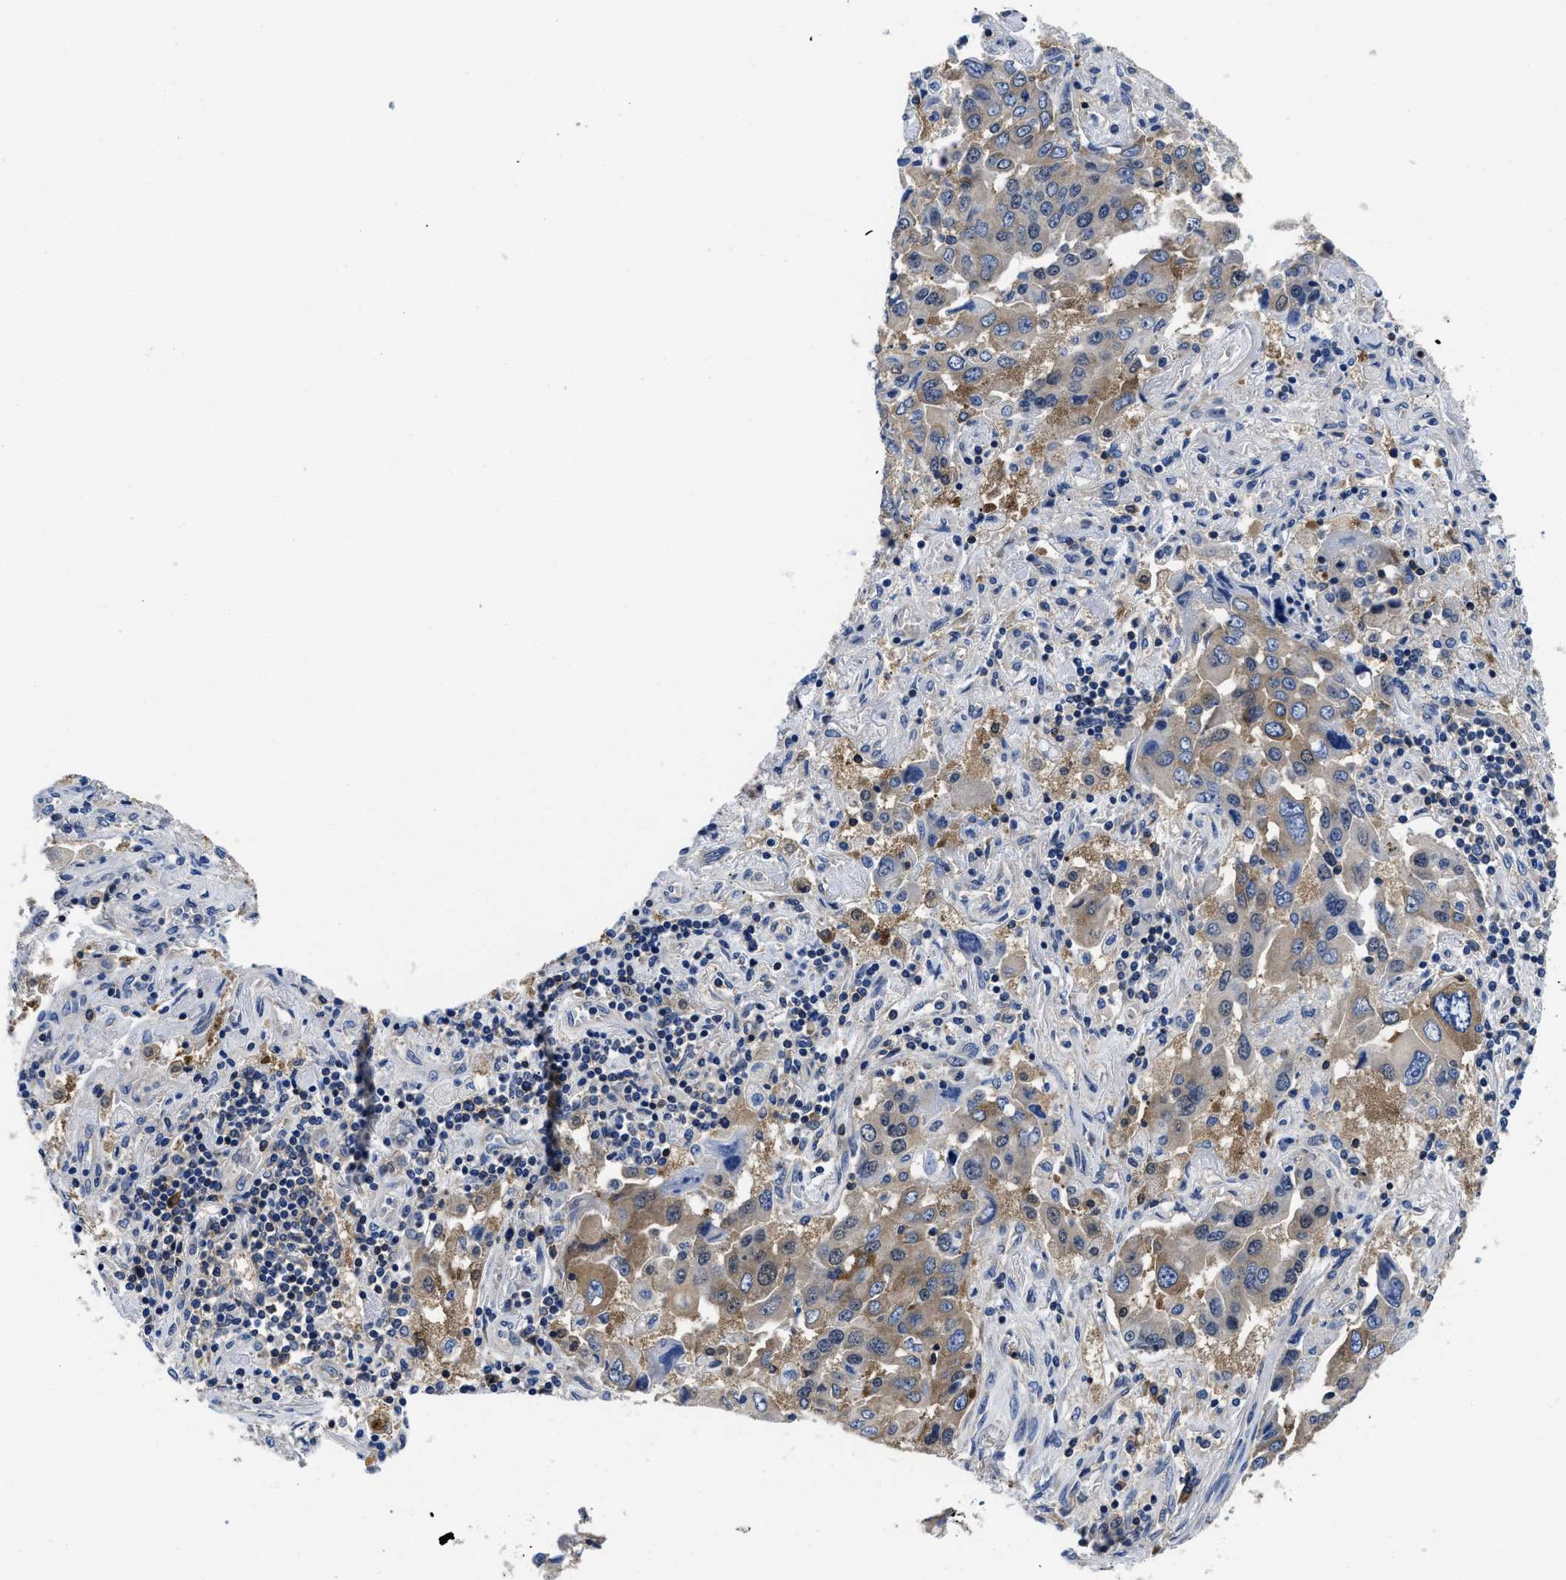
{"staining": {"intensity": "moderate", "quantity": "25%-75%", "location": "cytoplasmic/membranous"}, "tissue": "lung cancer", "cell_type": "Tumor cells", "image_type": "cancer", "snomed": [{"axis": "morphology", "description": "Adenocarcinoma, NOS"}, {"axis": "topography", "description": "Lung"}], "caption": "Human lung cancer (adenocarcinoma) stained for a protein (brown) exhibits moderate cytoplasmic/membranous positive positivity in approximately 25%-75% of tumor cells.", "gene": "YARS1", "patient": {"sex": "female", "age": 65}}